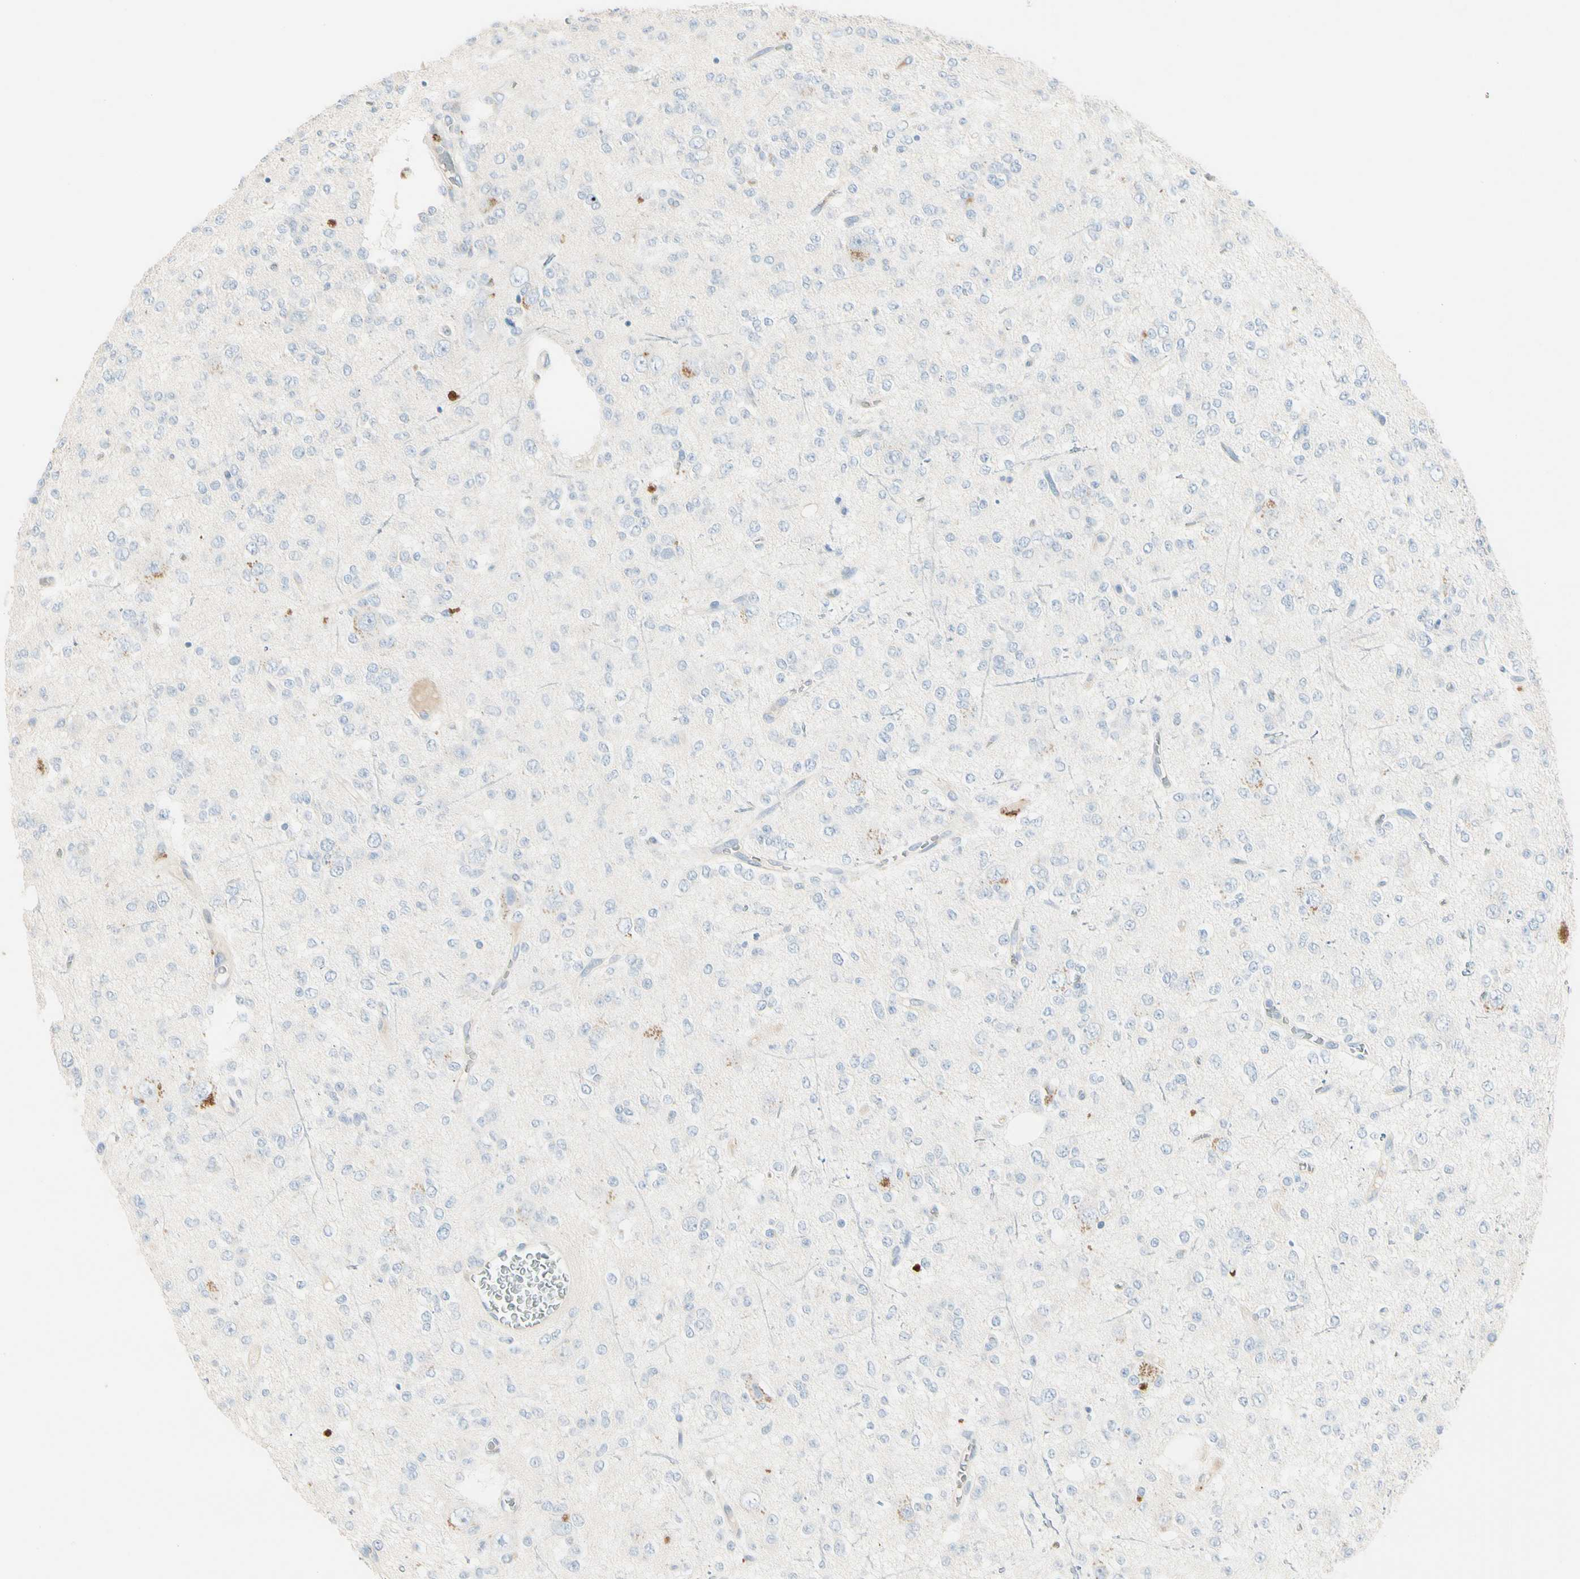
{"staining": {"intensity": "negative", "quantity": "none", "location": "none"}, "tissue": "glioma", "cell_type": "Tumor cells", "image_type": "cancer", "snomed": [{"axis": "morphology", "description": "Glioma, malignant, Low grade"}, {"axis": "topography", "description": "Brain"}], "caption": "An immunohistochemistry (IHC) micrograph of glioma is shown. There is no staining in tumor cells of glioma. Brightfield microscopy of immunohistochemistry stained with DAB (3,3'-diaminobenzidine) (brown) and hematoxylin (blue), captured at high magnification.", "gene": "ALDH18A1", "patient": {"sex": "male", "age": 38}}